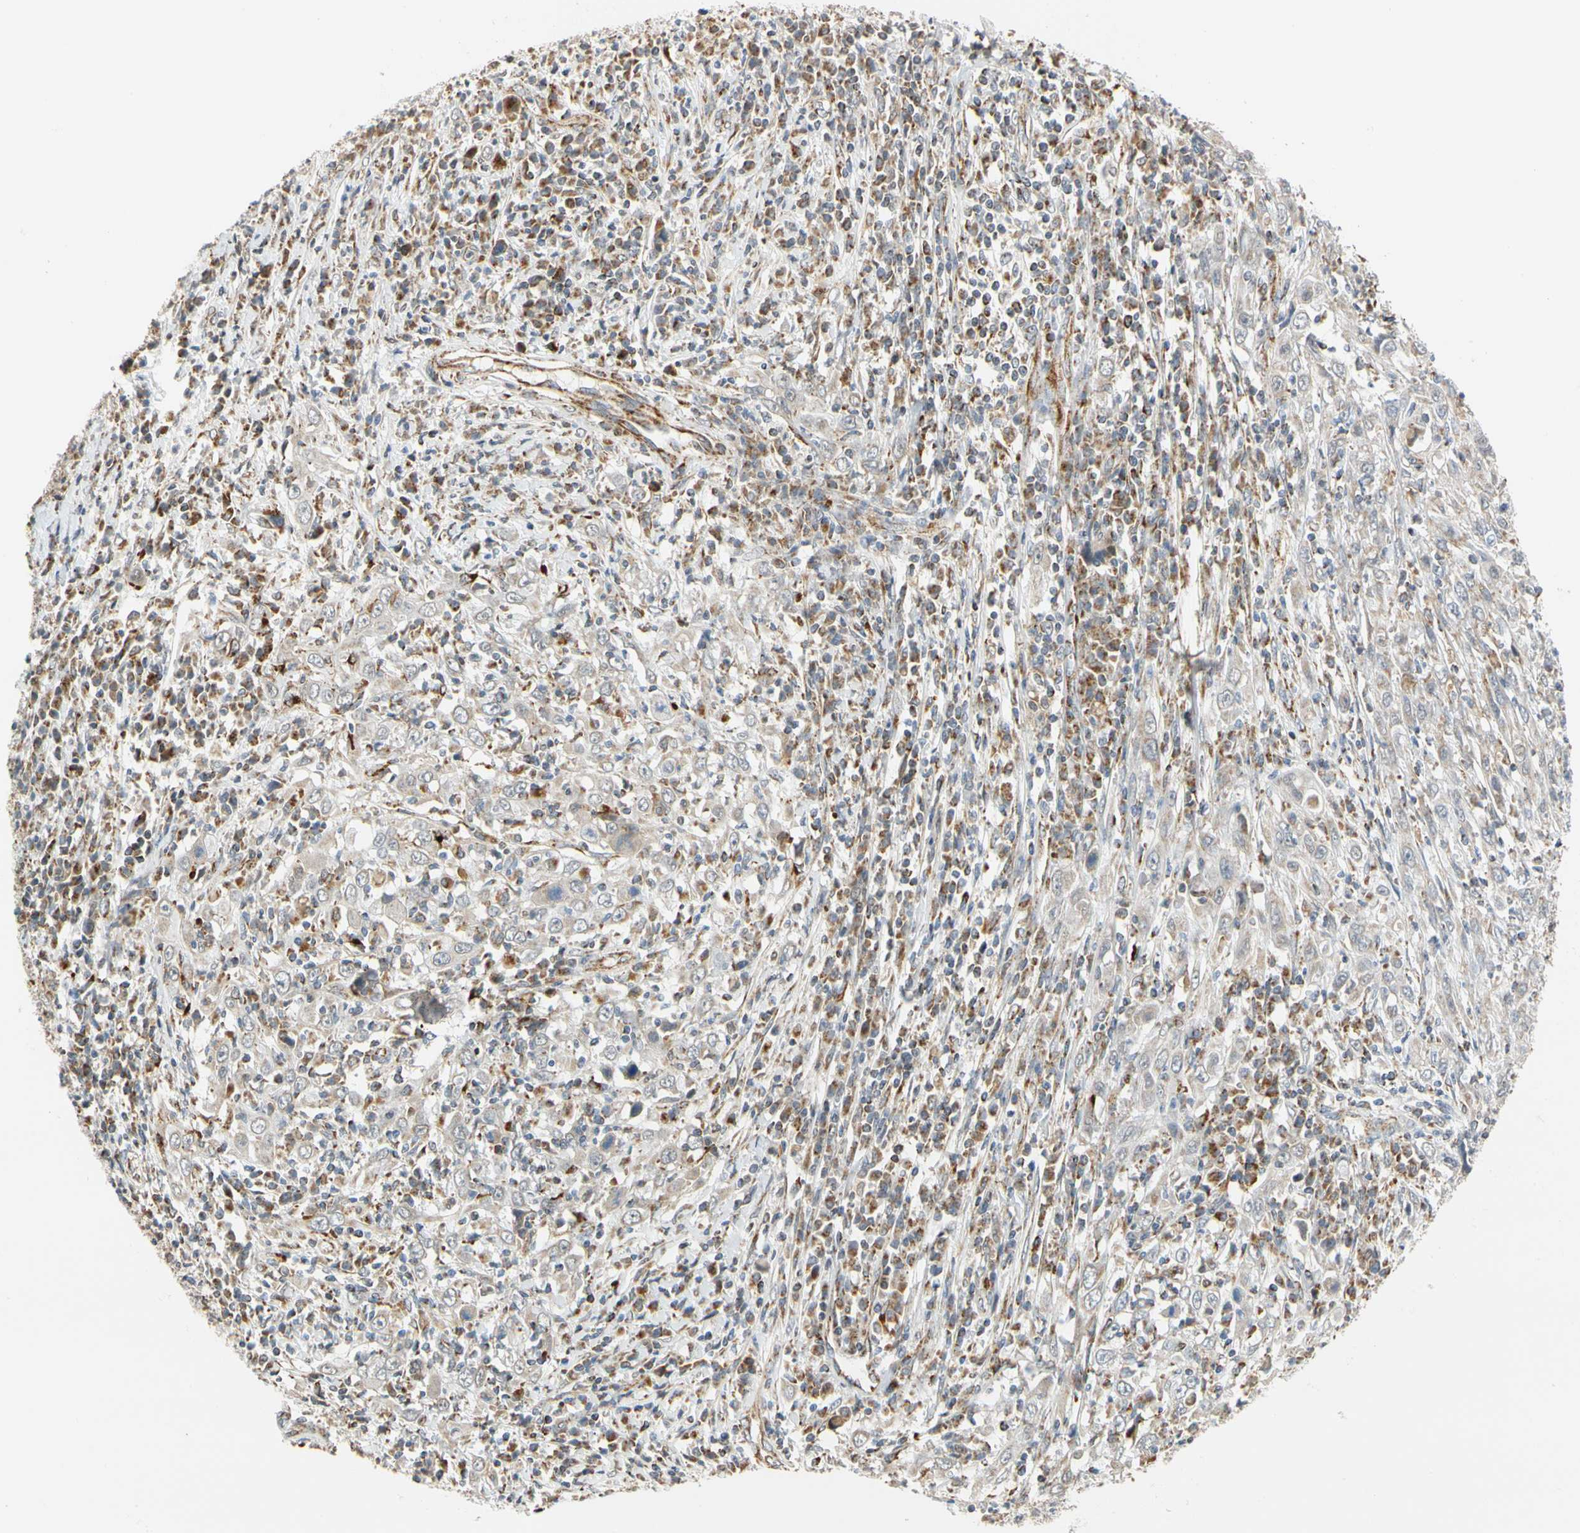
{"staining": {"intensity": "weak", "quantity": "<25%", "location": "cytoplasmic/membranous"}, "tissue": "cervical cancer", "cell_type": "Tumor cells", "image_type": "cancer", "snomed": [{"axis": "morphology", "description": "Squamous cell carcinoma, NOS"}, {"axis": "topography", "description": "Cervix"}], "caption": "Immunohistochemical staining of cervical cancer (squamous cell carcinoma) shows no significant positivity in tumor cells. (Brightfield microscopy of DAB (3,3'-diaminobenzidine) IHC at high magnification).", "gene": "SFXN3", "patient": {"sex": "female", "age": 46}}